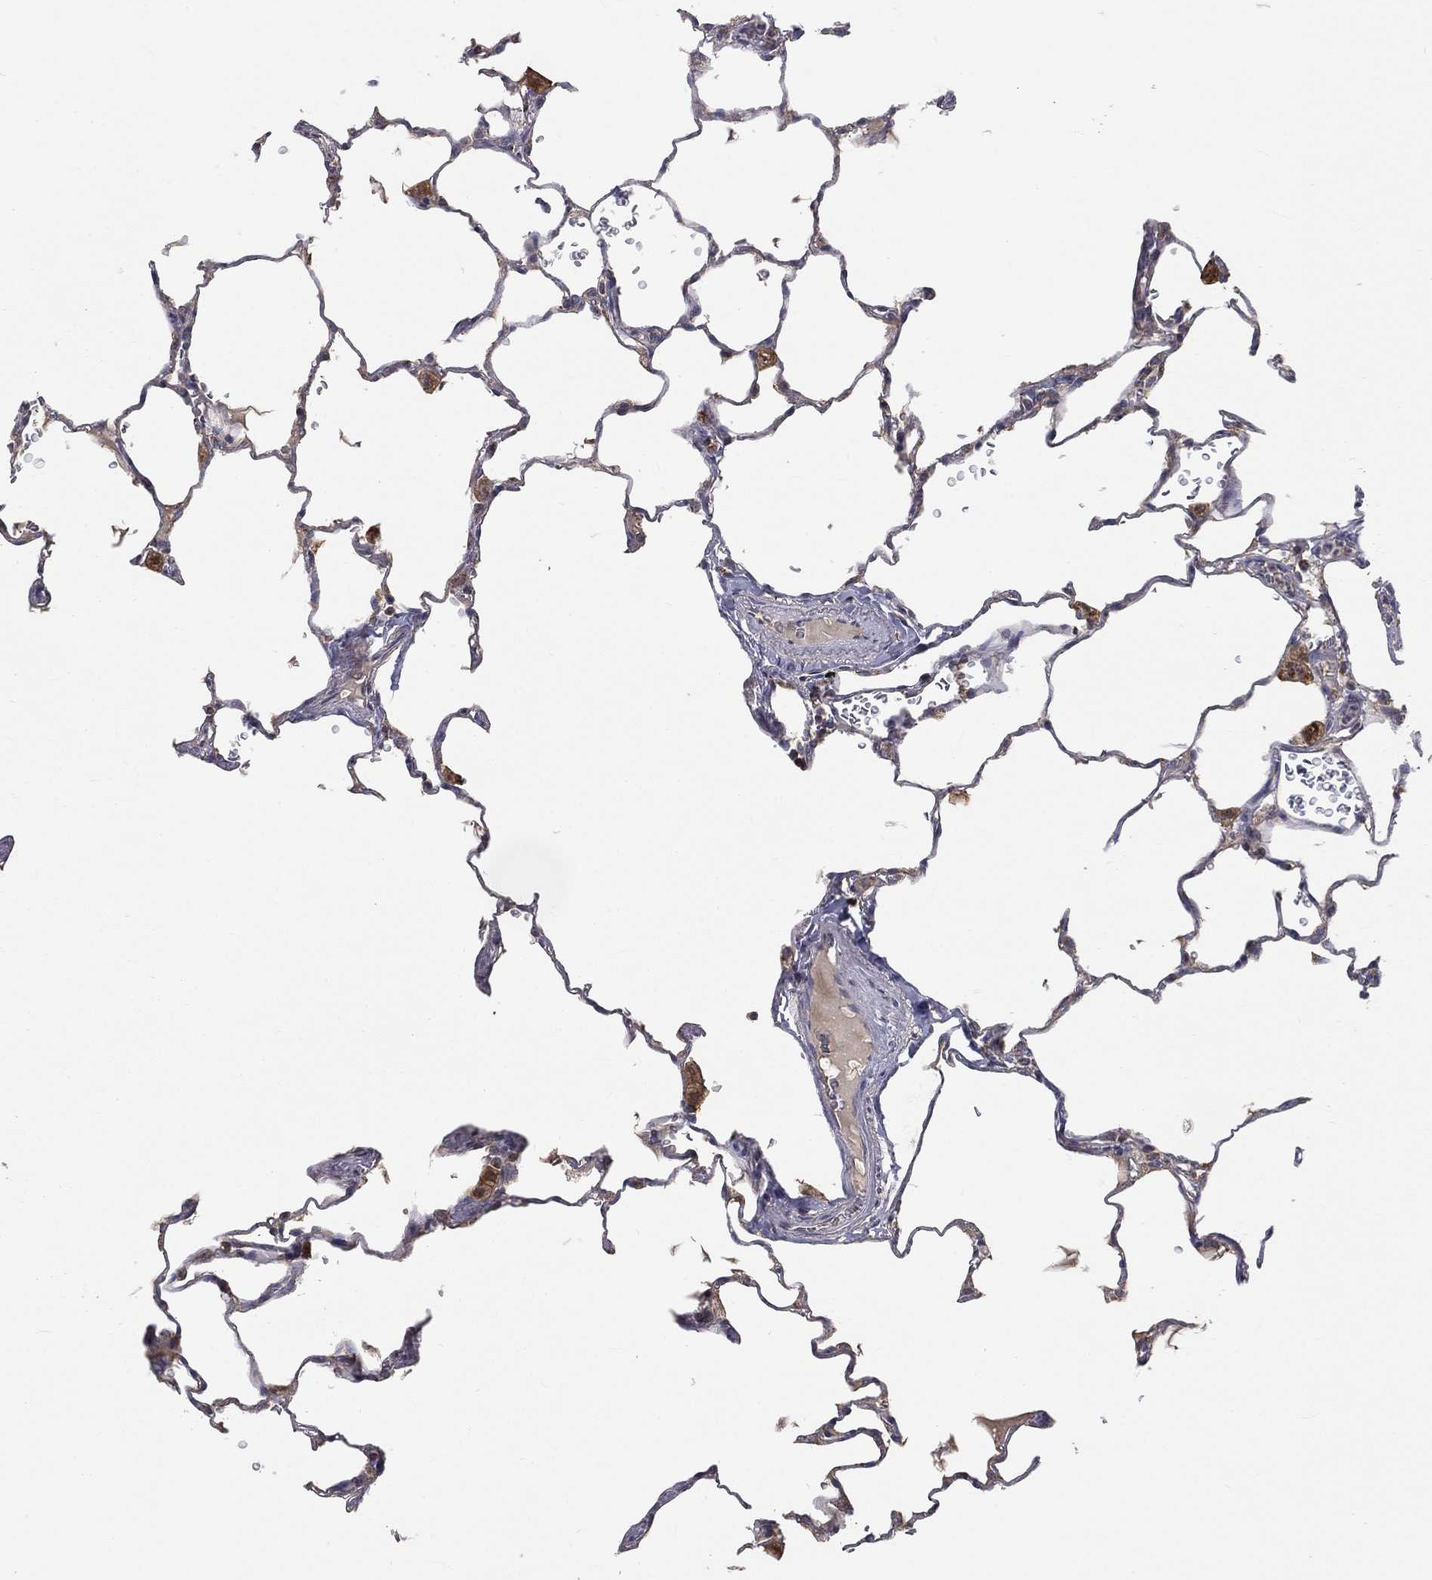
{"staining": {"intensity": "negative", "quantity": "none", "location": "none"}, "tissue": "lung", "cell_type": "Alveolar cells", "image_type": "normal", "snomed": [{"axis": "morphology", "description": "Normal tissue, NOS"}, {"axis": "morphology", "description": "Adenocarcinoma, metastatic, NOS"}, {"axis": "topography", "description": "Lung"}], "caption": "Alveolar cells show no significant protein expression in unremarkable lung. (DAB IHC, high magnification).", "gene": "GPD1", "patient": {"sex": "male", "age": 45}}